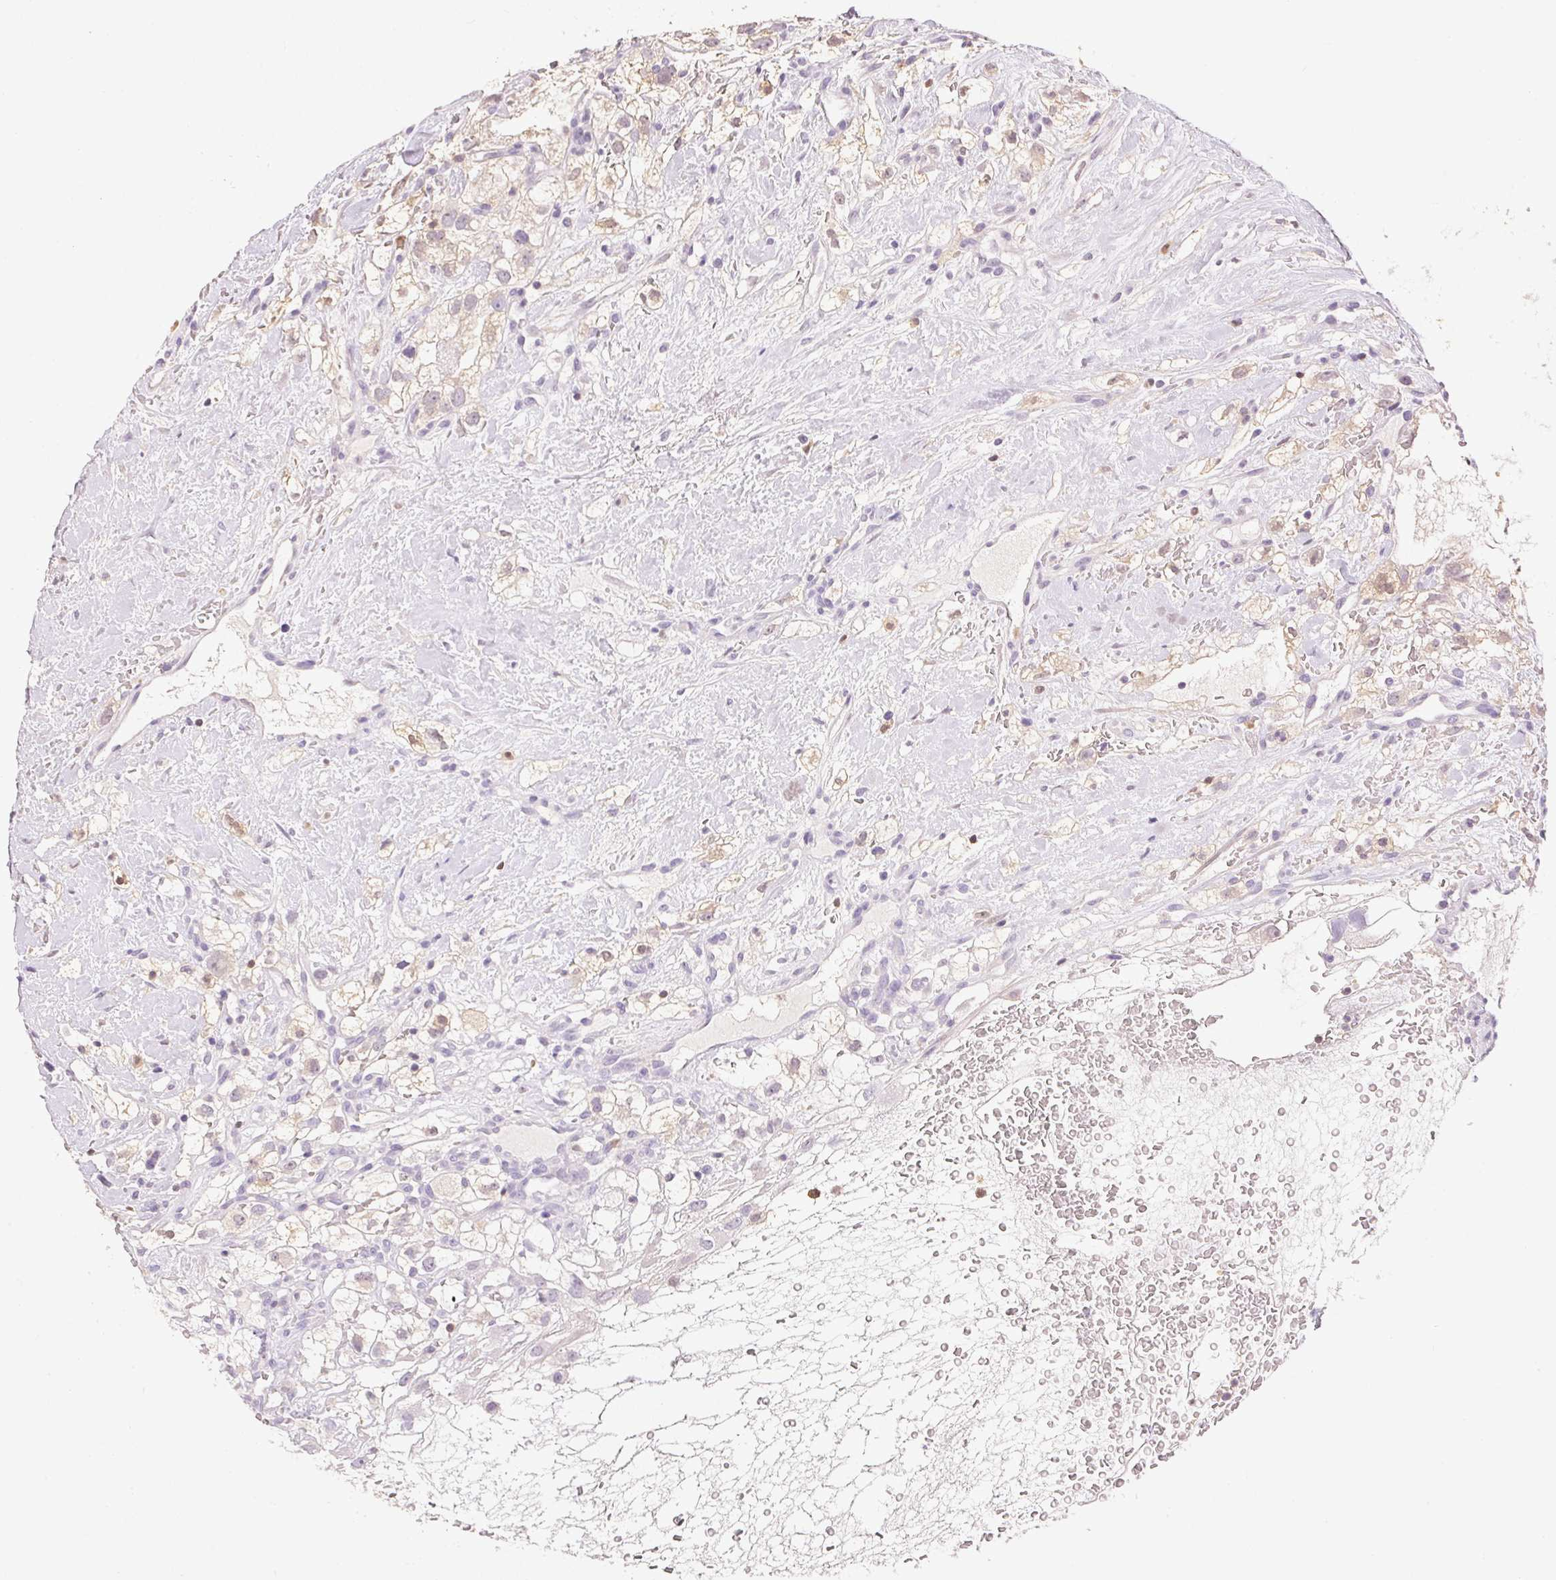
{"staining": {"intensity": "negative", "quantity": "none", "location": "none"}, "tissue": "renal cancer", "cell_type": "Tumor cells", "image_type": "cancer", "snomed": [{"axis": "morphology", "description": "Adenocarcinoma, NOS"}, {"axis": "topography", "description": "Kidney"}], "caption": "High magnification brightfield microscopy of renal cancer (adenocarcinoma) stained with DAB (3,3'-diaminobenzidine) (brown) and counterstained with hematoxylin (blue): tumor cells show no significant staining.", "gene": "S100A3", "patient": {"sex": "male", "age": 59}}